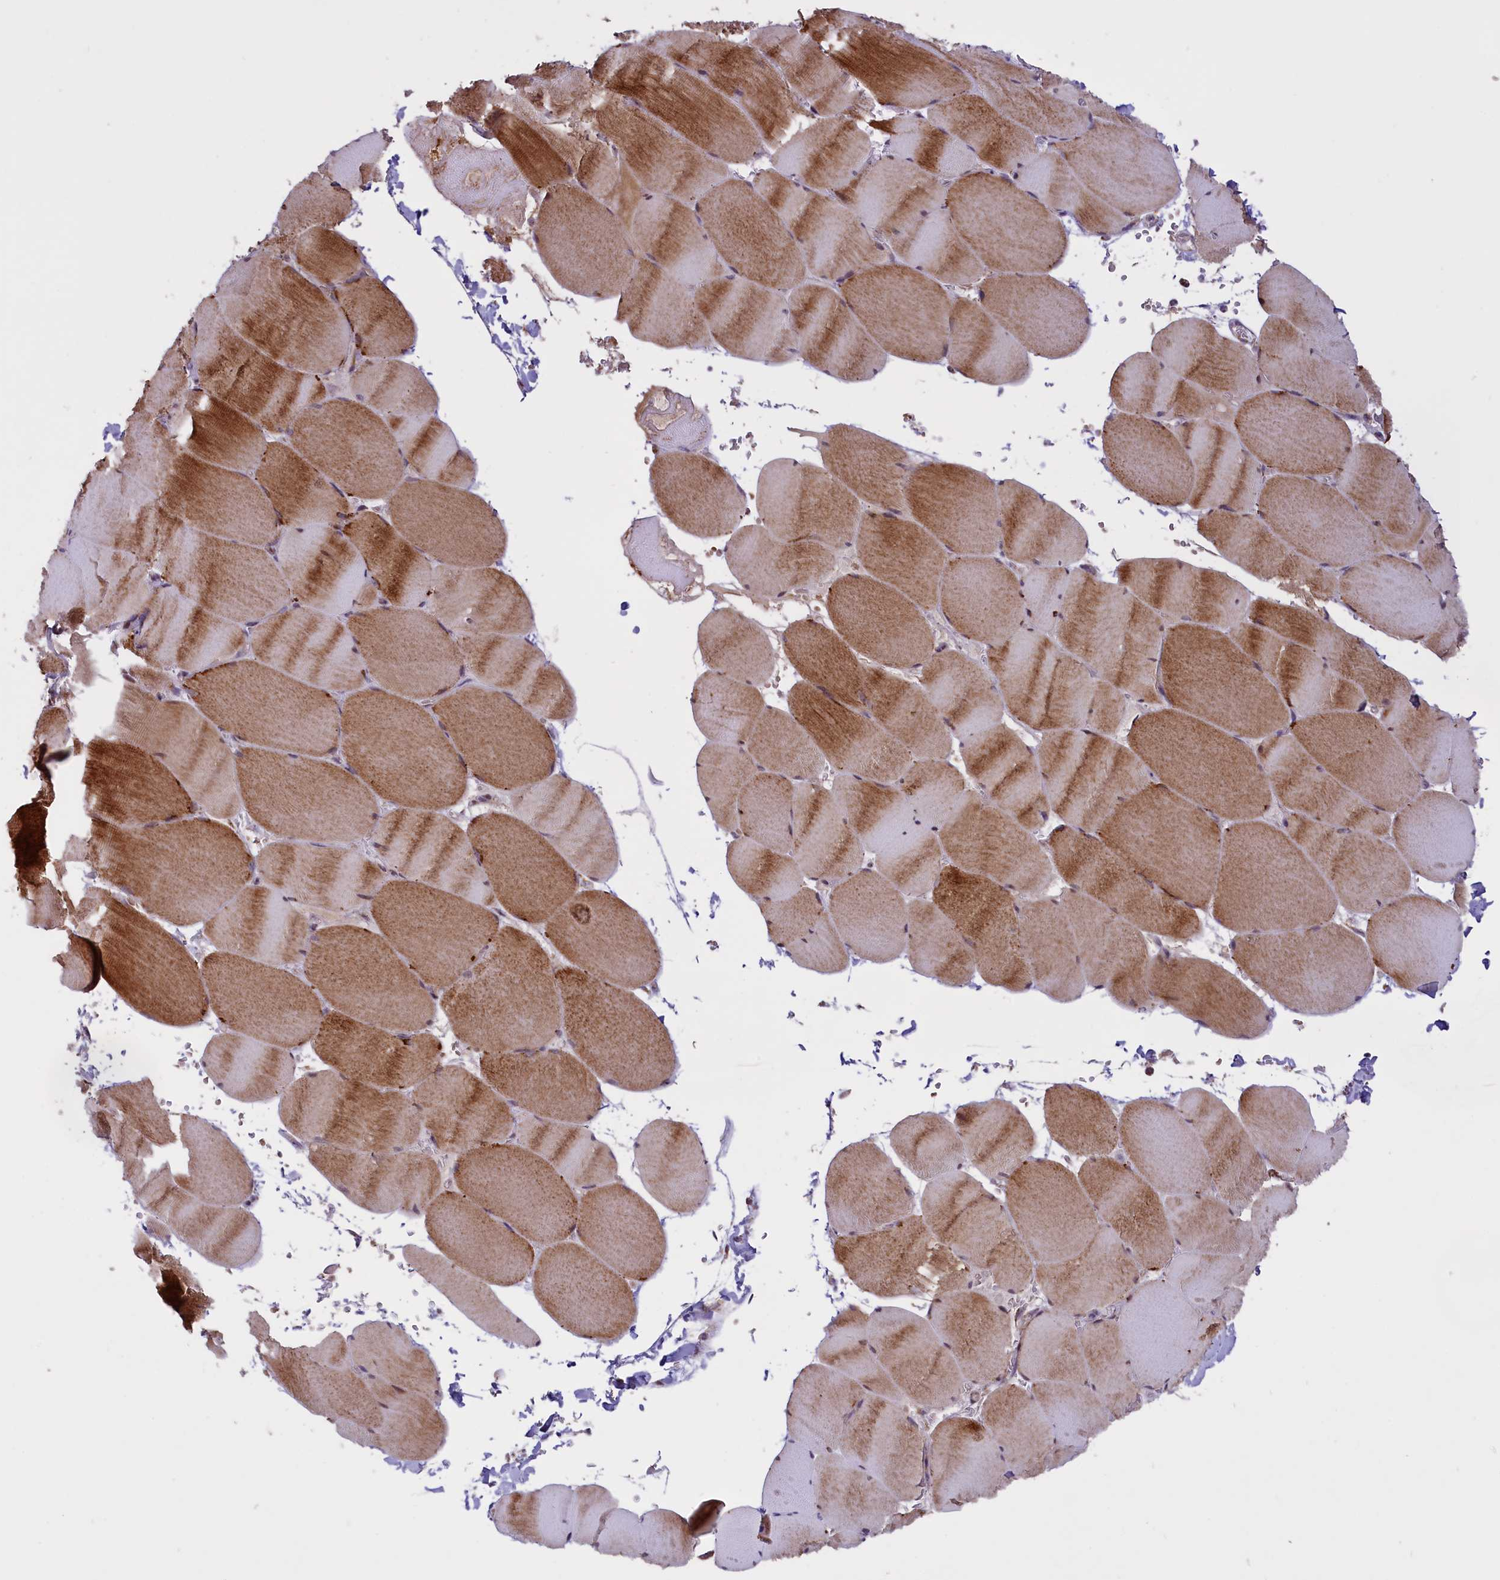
{"staining": {"intensity": "strong", "quantity": "25%-75%", "location": "cytoplasmic/membranous"}, "tissue": "skeletal muscle", "cell_type": "Myocytes", "image_type": "normal", "snomed": [{"axis": "morphology", "description": "Normal tissue, NOS"}, {"axis": "topography", "description": "Skeletal muscle"}, {"axis": "topography", "description": "Head-Neck"}], "caption": "Immunohistochemical staining of benign human skeletal muscle exhibits high levels of strong cytoplasmic/membranous positivity in about 25%-75% of myocytes.", "gene": "NDUFS5", "patient": {"sex": "male", "age": 66}}